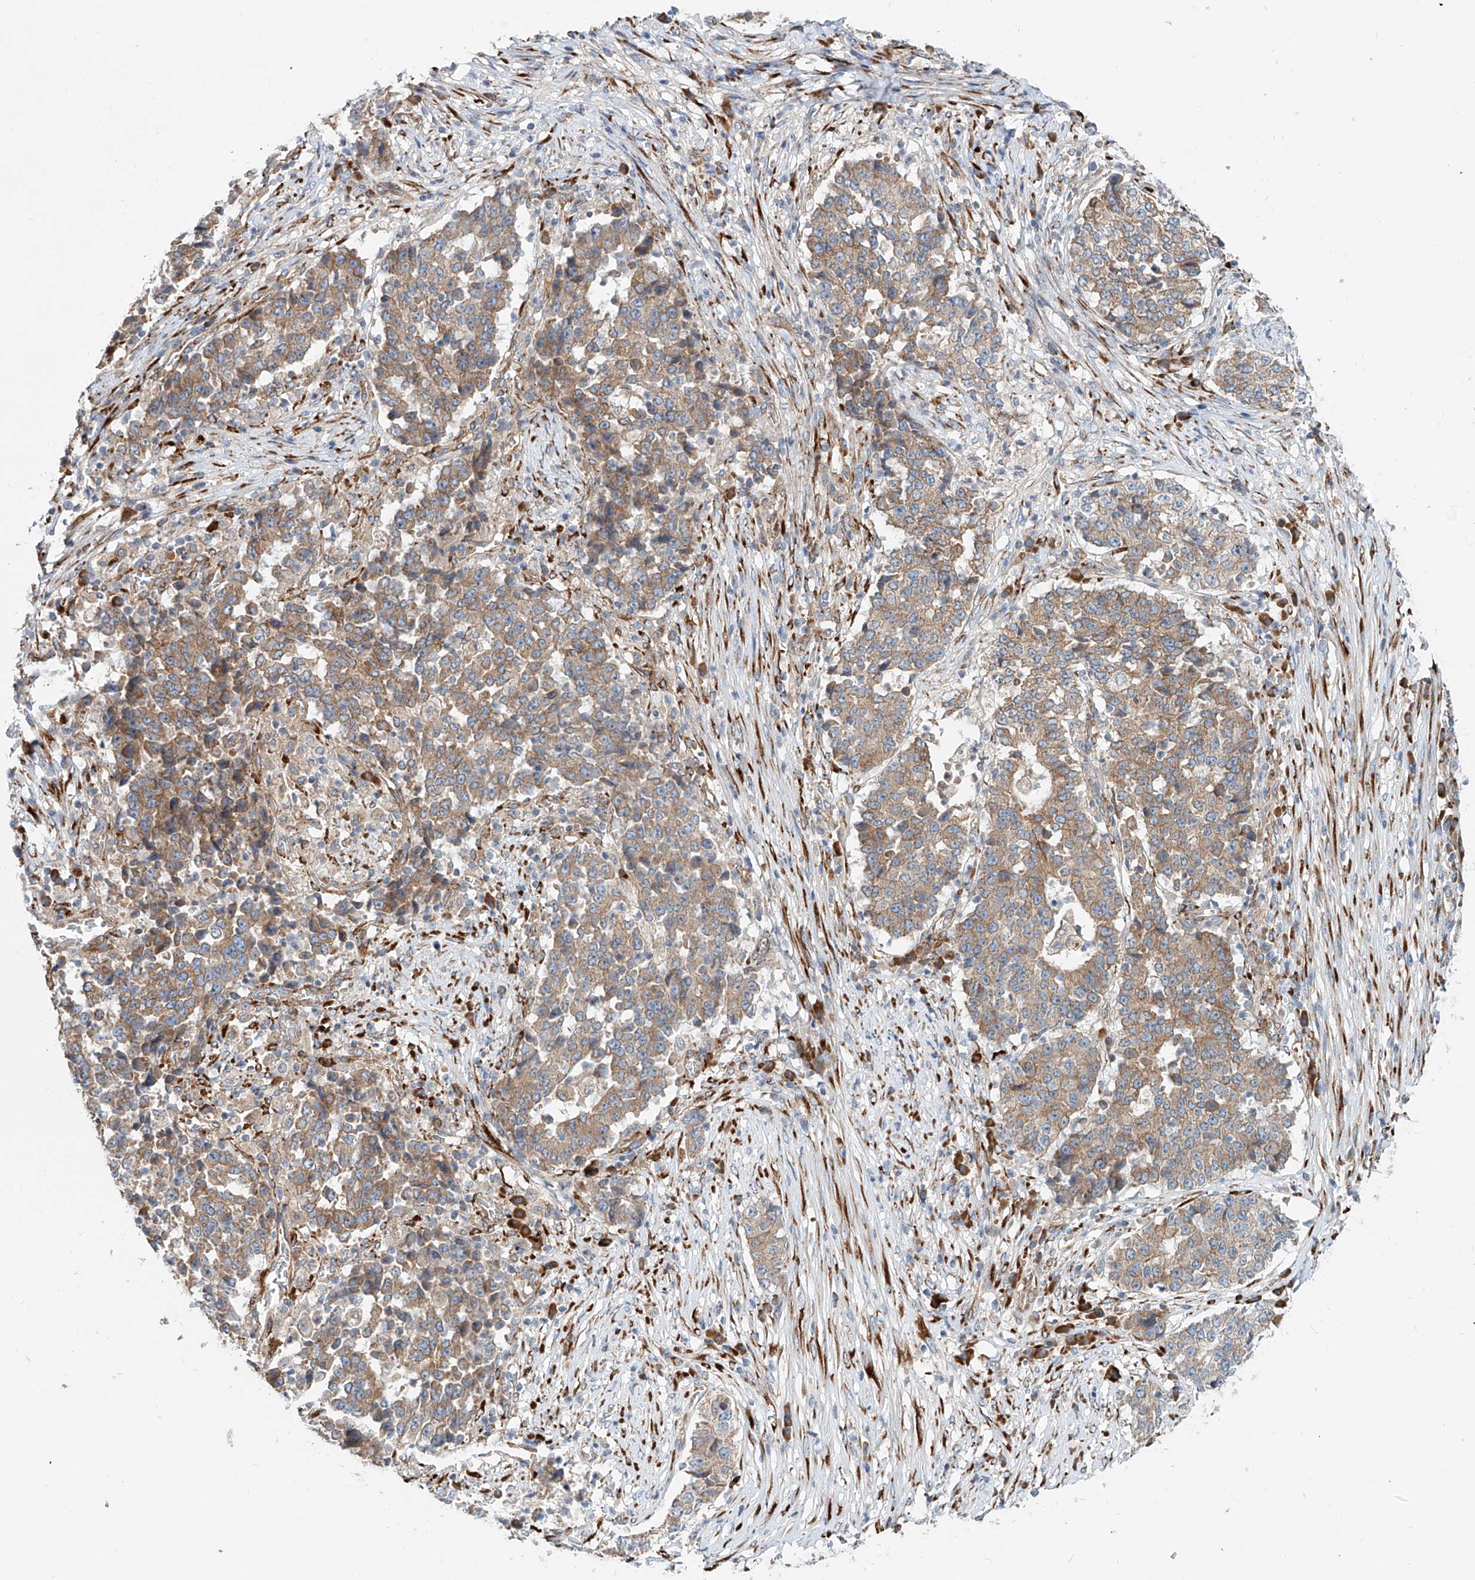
{"staining": {"intensity": "weak", "quantity": ">75%", "location": "cytoplasmic/membranous"}, "tissue": "stomach cancer", "cell_type": "Tumor cells", "image_type": "cancer", "snomed": [{"axis": "morphology", "description": "Adenocarcinoma, NOS"}, {"axis": "topography", "description": "Stomach"}], "caption": "IHC (DAB (3,3'-diaminobenzidine)) staining of stomach cancer (adenocarcinoma) shows weak cytoplasmic/membranous protein positivity in about >75% of tumor cells.", "gene": "SNAP29", "patient": {"sex": "male", "age": 59}}